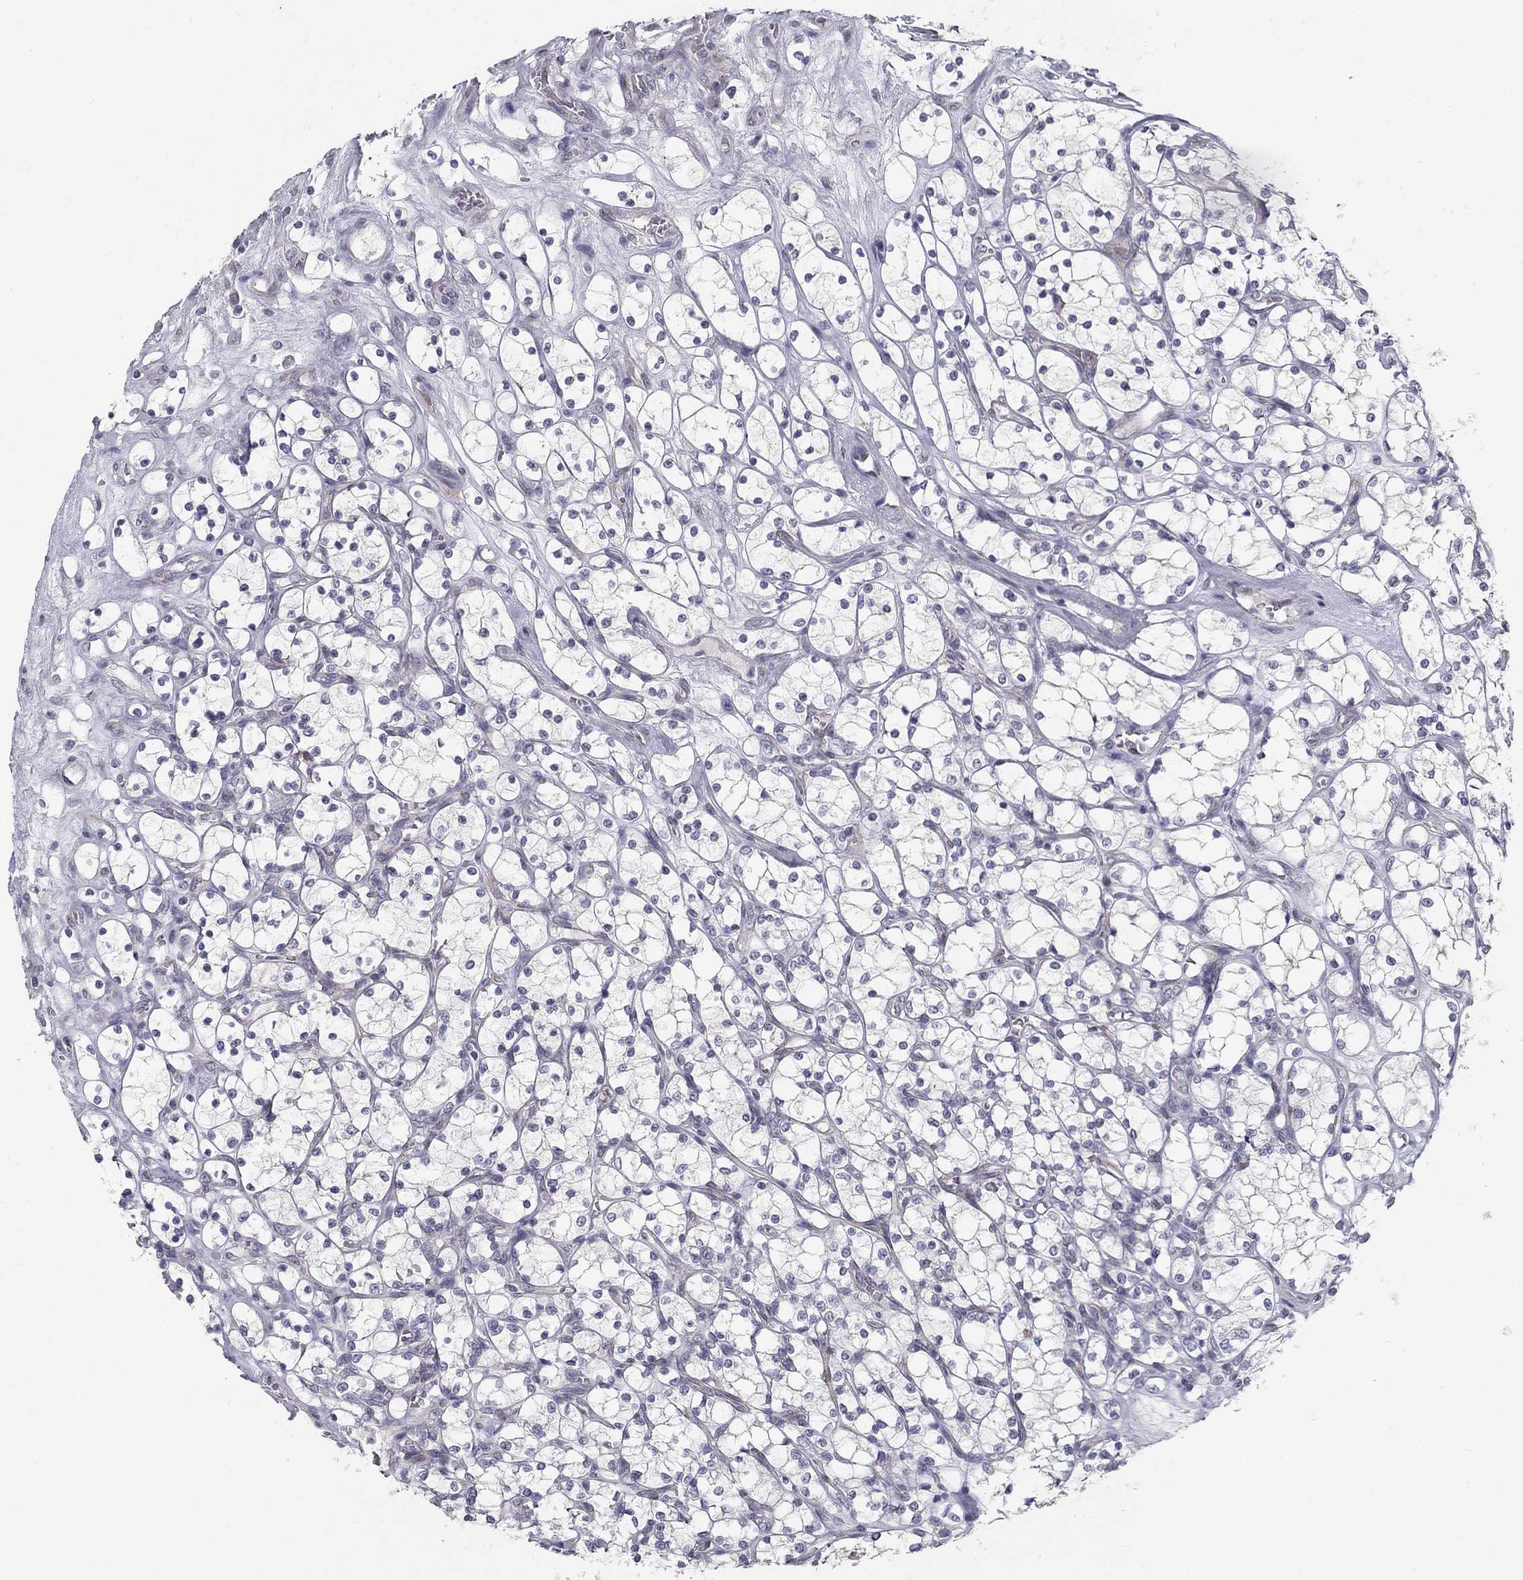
{"staining": {"intensity": "negative", "quantity": "none", "location": "none"}, "tissue": "renal cancer", "cell_type": "Tumor cells", "image_type": "cancer", "snomed": [{"axis": "morphology", "description": "Adenocarcinoma, NOS"}, {"axis": "topography", "description": "Kidney"}], "caption": "This is an IHC image of renal cancer. There is no expression in tumor cells.", "gene": "NTRK2", "patient": {"sex": "female", "age": 69}}